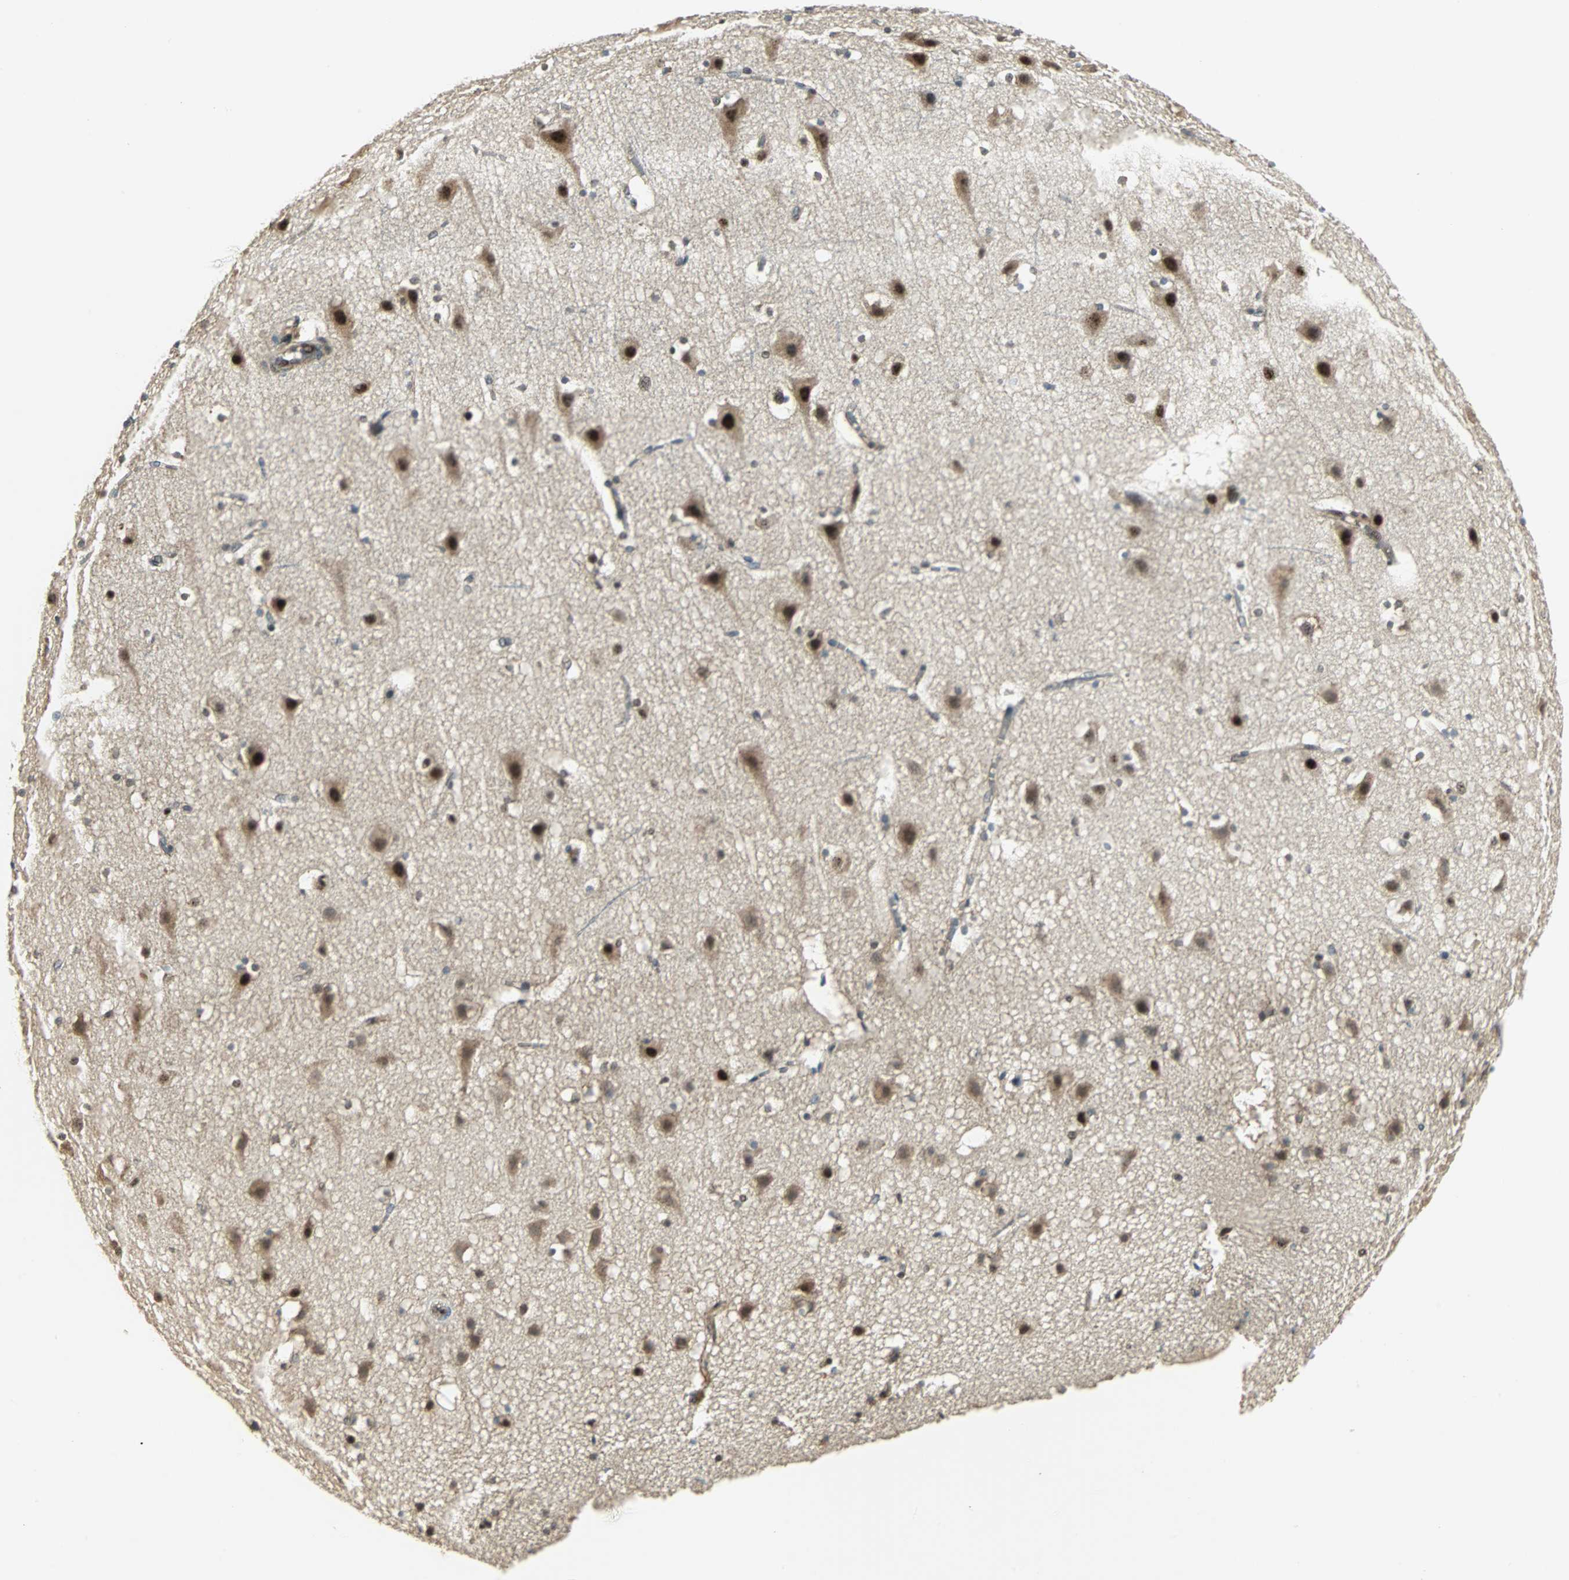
{"staining": {"intensity": "negative", "quantity": "none", "location": "none"}, "tissue": "cerebral cortex", "cell_type": "Endothelial cells", "image_type": "normal", "snomed": [{"axis": "morphology", "description": "Normal tissue, NOS"}, {"axis": "topography", "description": "Cerebral cortex"}], "caption": "DAB immunohistochemical staining of normal human cerebral cortex reveals no significant expression in endothelial cells.", "gene": "MED4", "patient": {"sex": "male", "age": 45}}